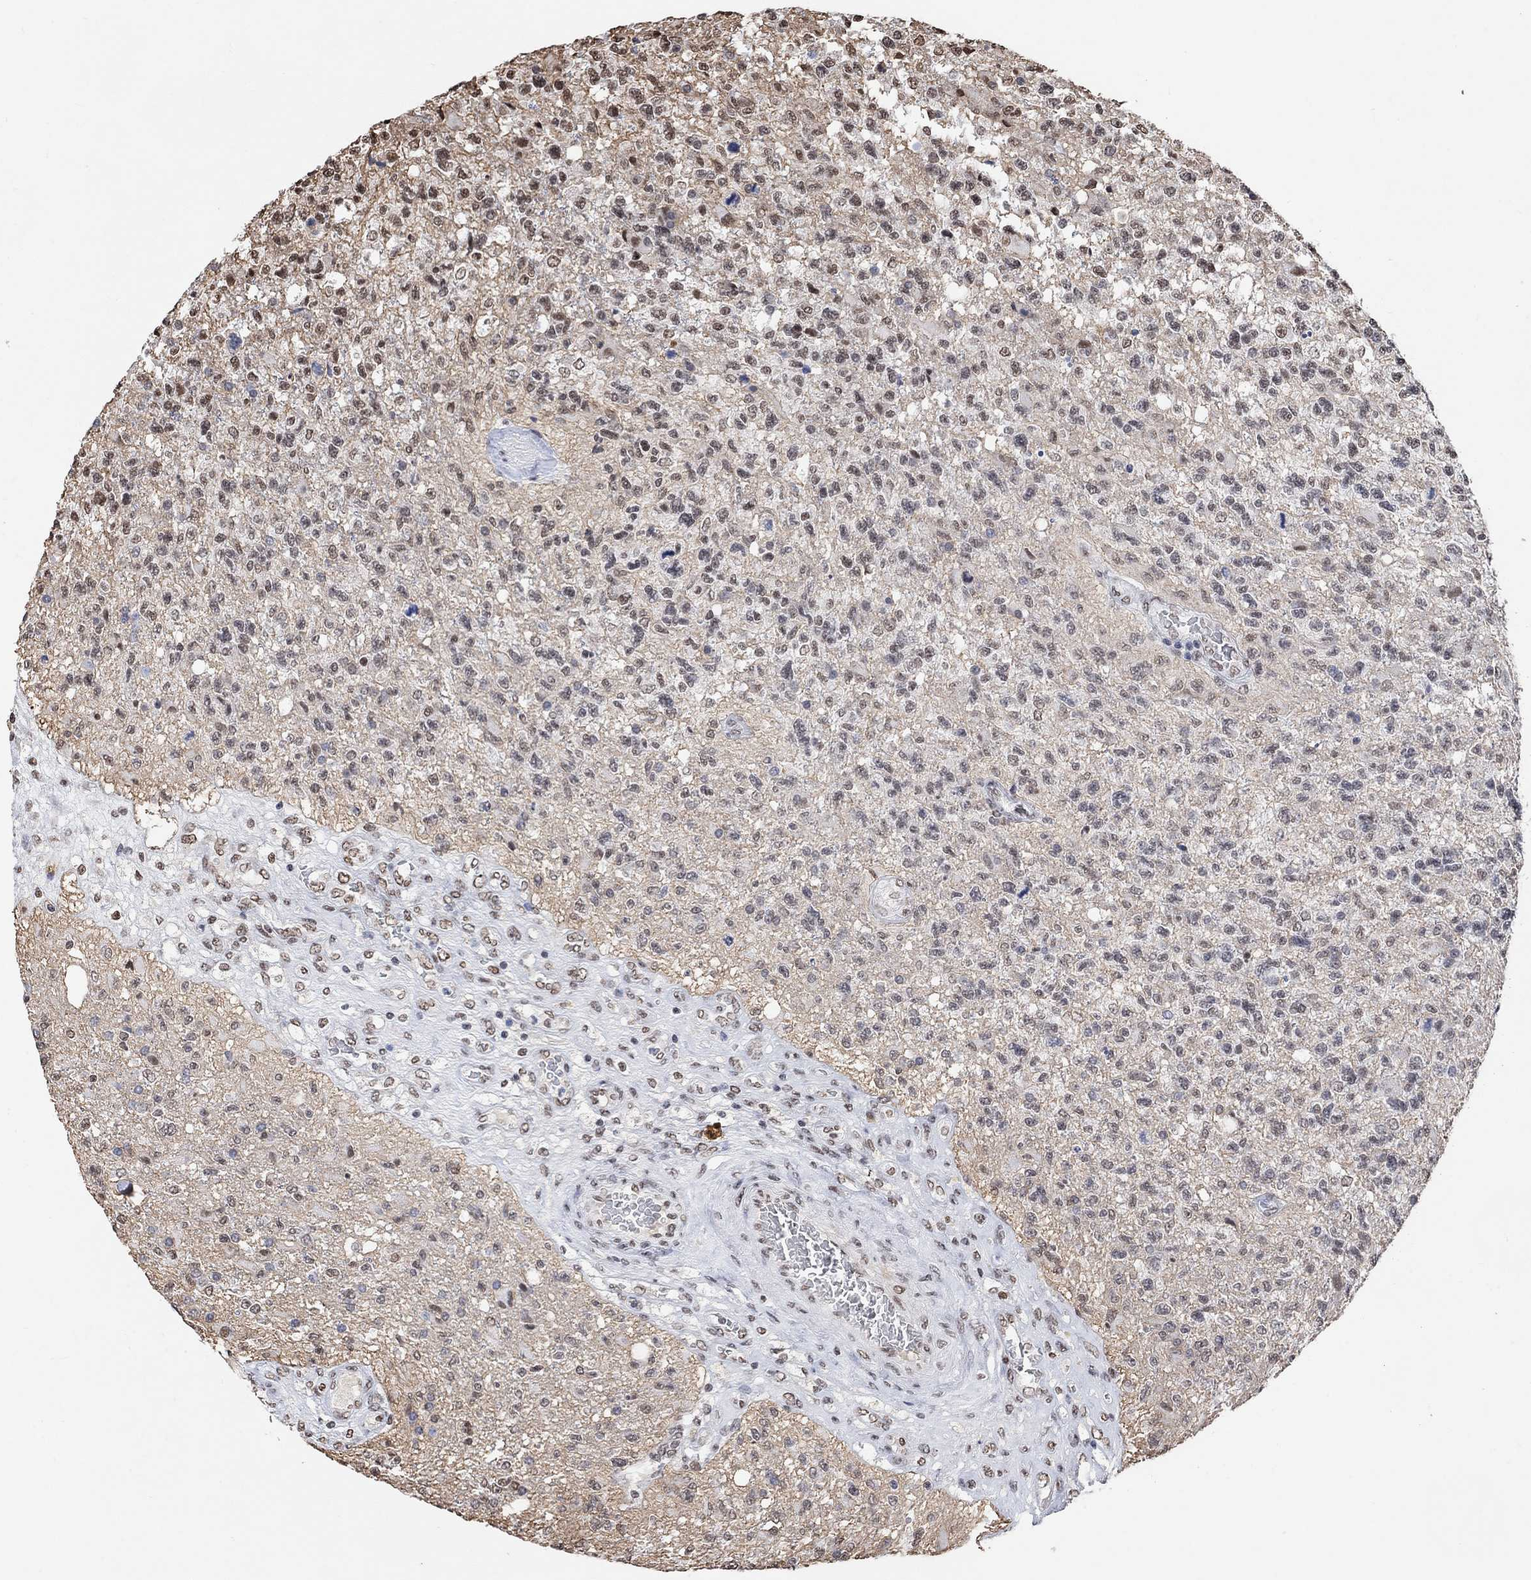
{"staining": {"intensity": "moderate", "quantity": "<25%", "location": "nuclear"}, "tissue": "glioma", "cell_type": "Tumor cells", "image_type": "cancer", "snomed": [{"axis": "morphology", "description": "Glioma, malignant, High grade"}, {"axis": "topography", "description": "Brain"}], "caption": "Immunohistochemical staining of human malignant glioma (high-grade) exhibits moderate nuclear protein expression in about <25% of tumor cells.", "gene": "USP39", "patient": {"sex": "male", "age": 56}}